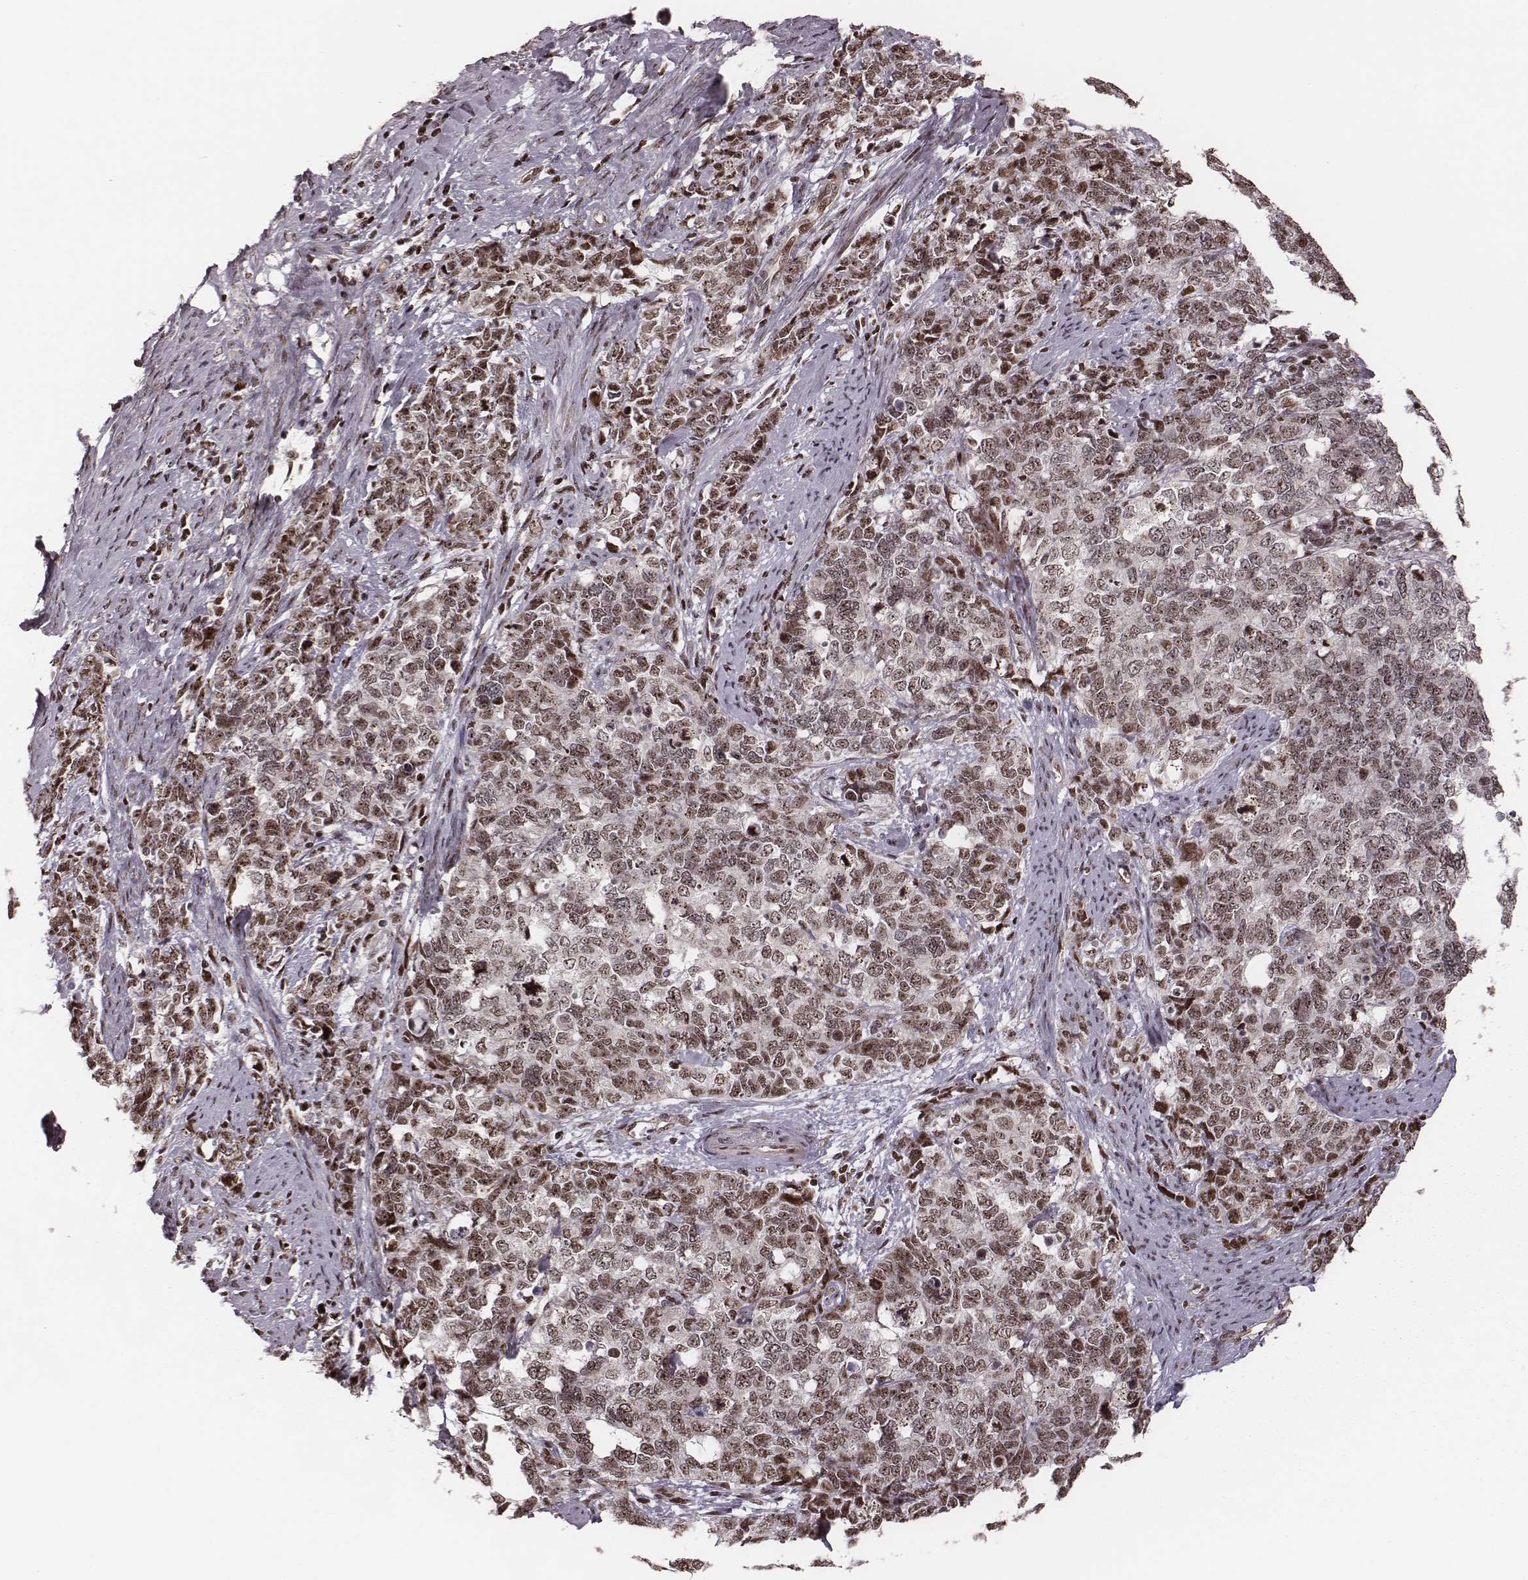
{"staining": {"intensity": "moderate", "quantity": "<25%", "location": "cytoplasmic/membranous,nuclear"}, "tissue": "cervical cancer", "cell_type": "Tumor cells", "image_type": "cancer", "snomed": [{"axis": "morphology", "description": "Squamous cell carcinoma, NOS"}, {"axis": "topography", "description": "Cervix"}], "caption": "Human cervical cancer stained for a protein (brown) reveals moderate cytoplasmic/membranous and nuclear positive expression in approximately <25% of tumor cells.", "gene": "VRK3", "patient": {"sex": "female", "age": 63}}